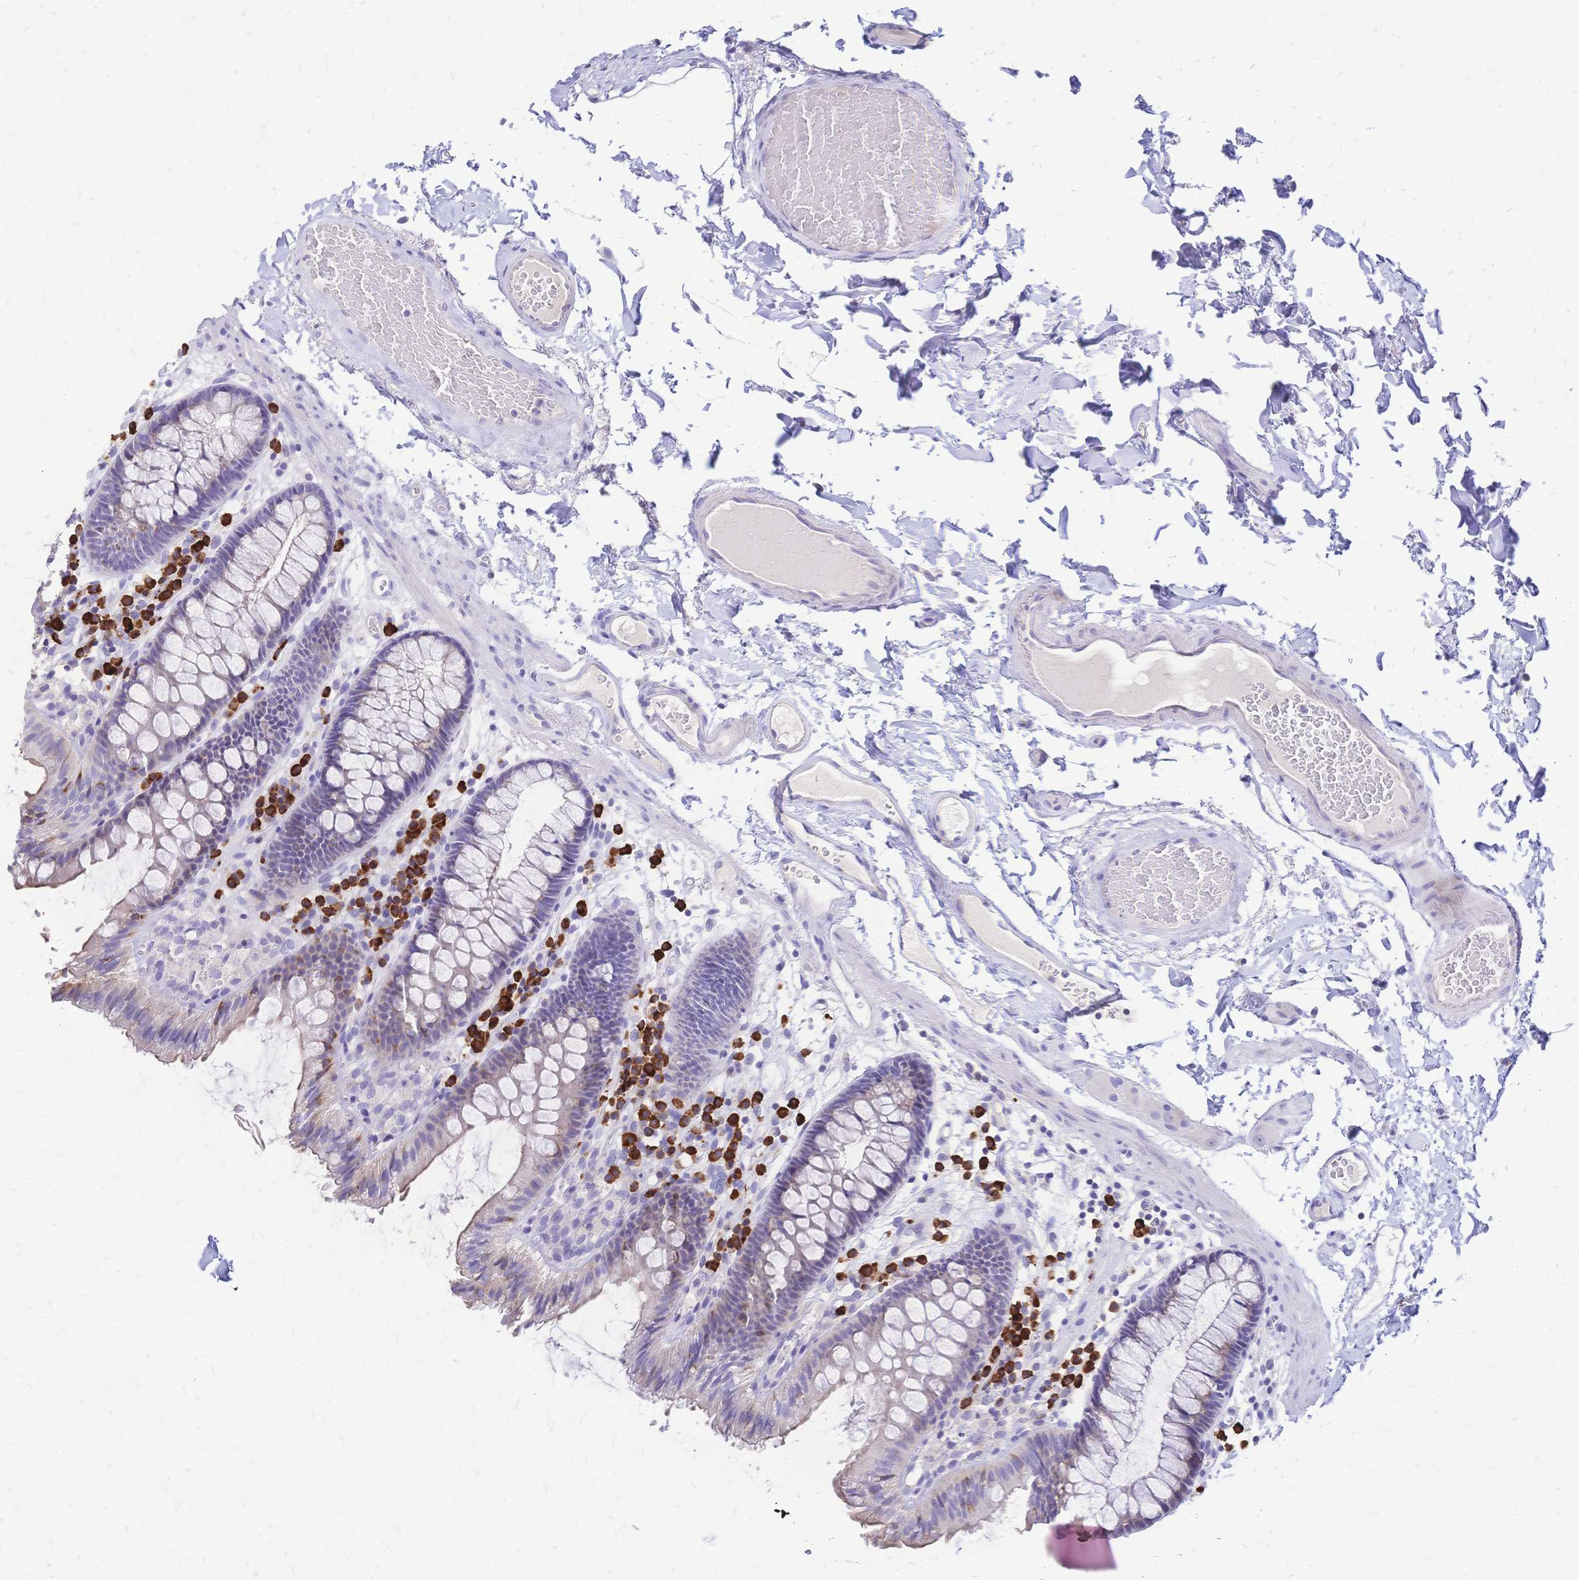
{"staining": {"intensity": "negative", "quantity": "none", "location": "none"}, "tissue": "colon", "cell_type": "Endothelial cells", "image_type": "normal", "snomed": [{"axis": "morphology", "description": "Normal tissue, NOS"}, {"axis": "topography", "description": "Colon"}], "caption": "Image shows no protein positivity in endothelial cells of unremarkable colon. (DAB immunohistochemistry (IHC) with hematoxylin counter stain).", "gene": "IL2RA", "patient": {"sex": "male", "age": 84}}